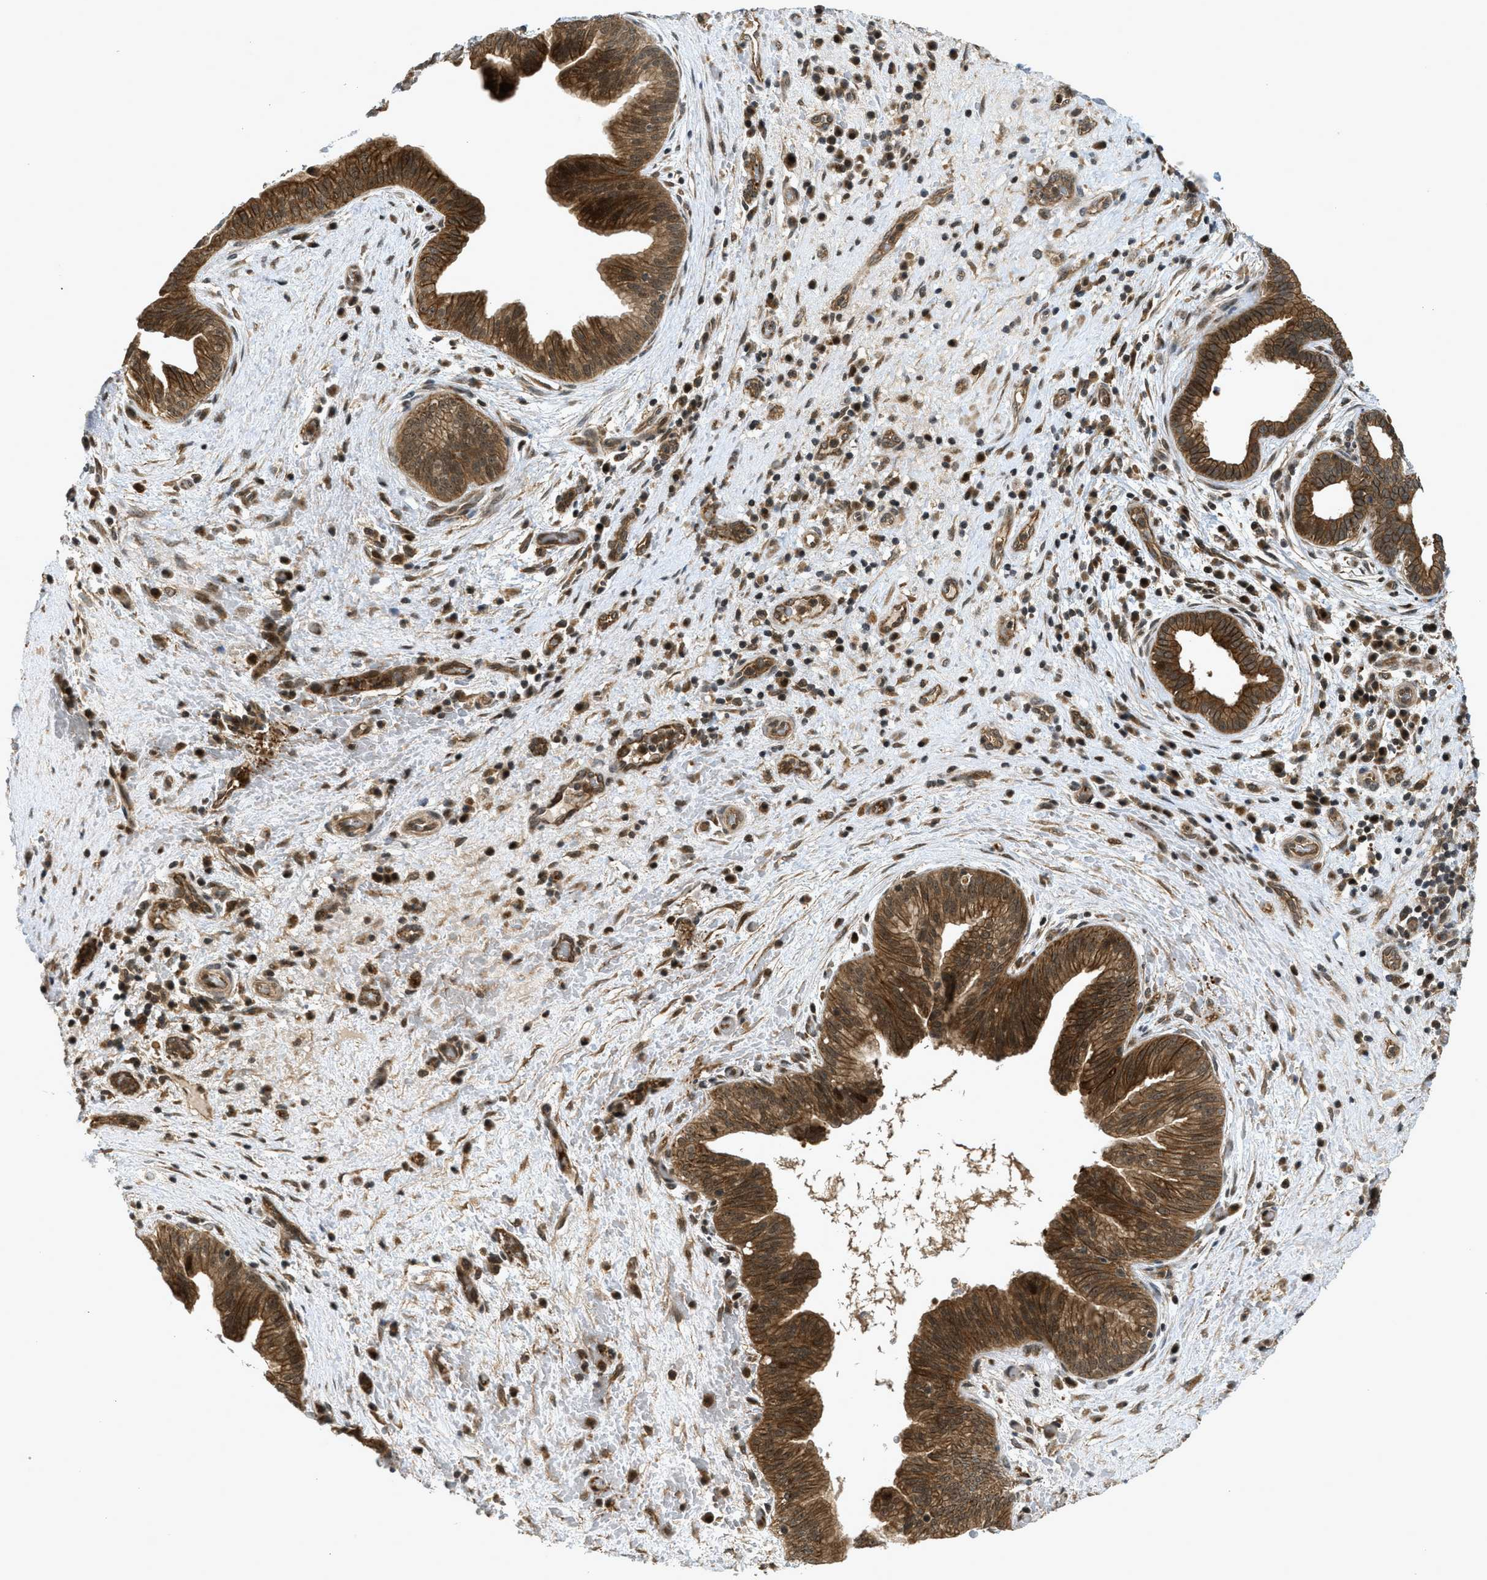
{"staining": {"intensity": "strong", "quantity": ">75%", "location": "cytoplasmic/membranous"}, "tissue": "liver cancer", "cell_type": "Tumor cells", "image_type": "cancer", "snomed": [{"axis": "morphology", "description": "Cholangiocarcinoma"}, {"axis": "topography", "description": "Liver"}], "caption": "IHC of liver cholangiocarcinoma exhibits high levels of strong cytoplasmic/membranous positivity in approximately >75% of tumor cells. (brown staining indicates protein expression, while blue staining denotes nuclei).", "gene": "DNAJC28", "patient": {"sex": "female", "age": 38}}